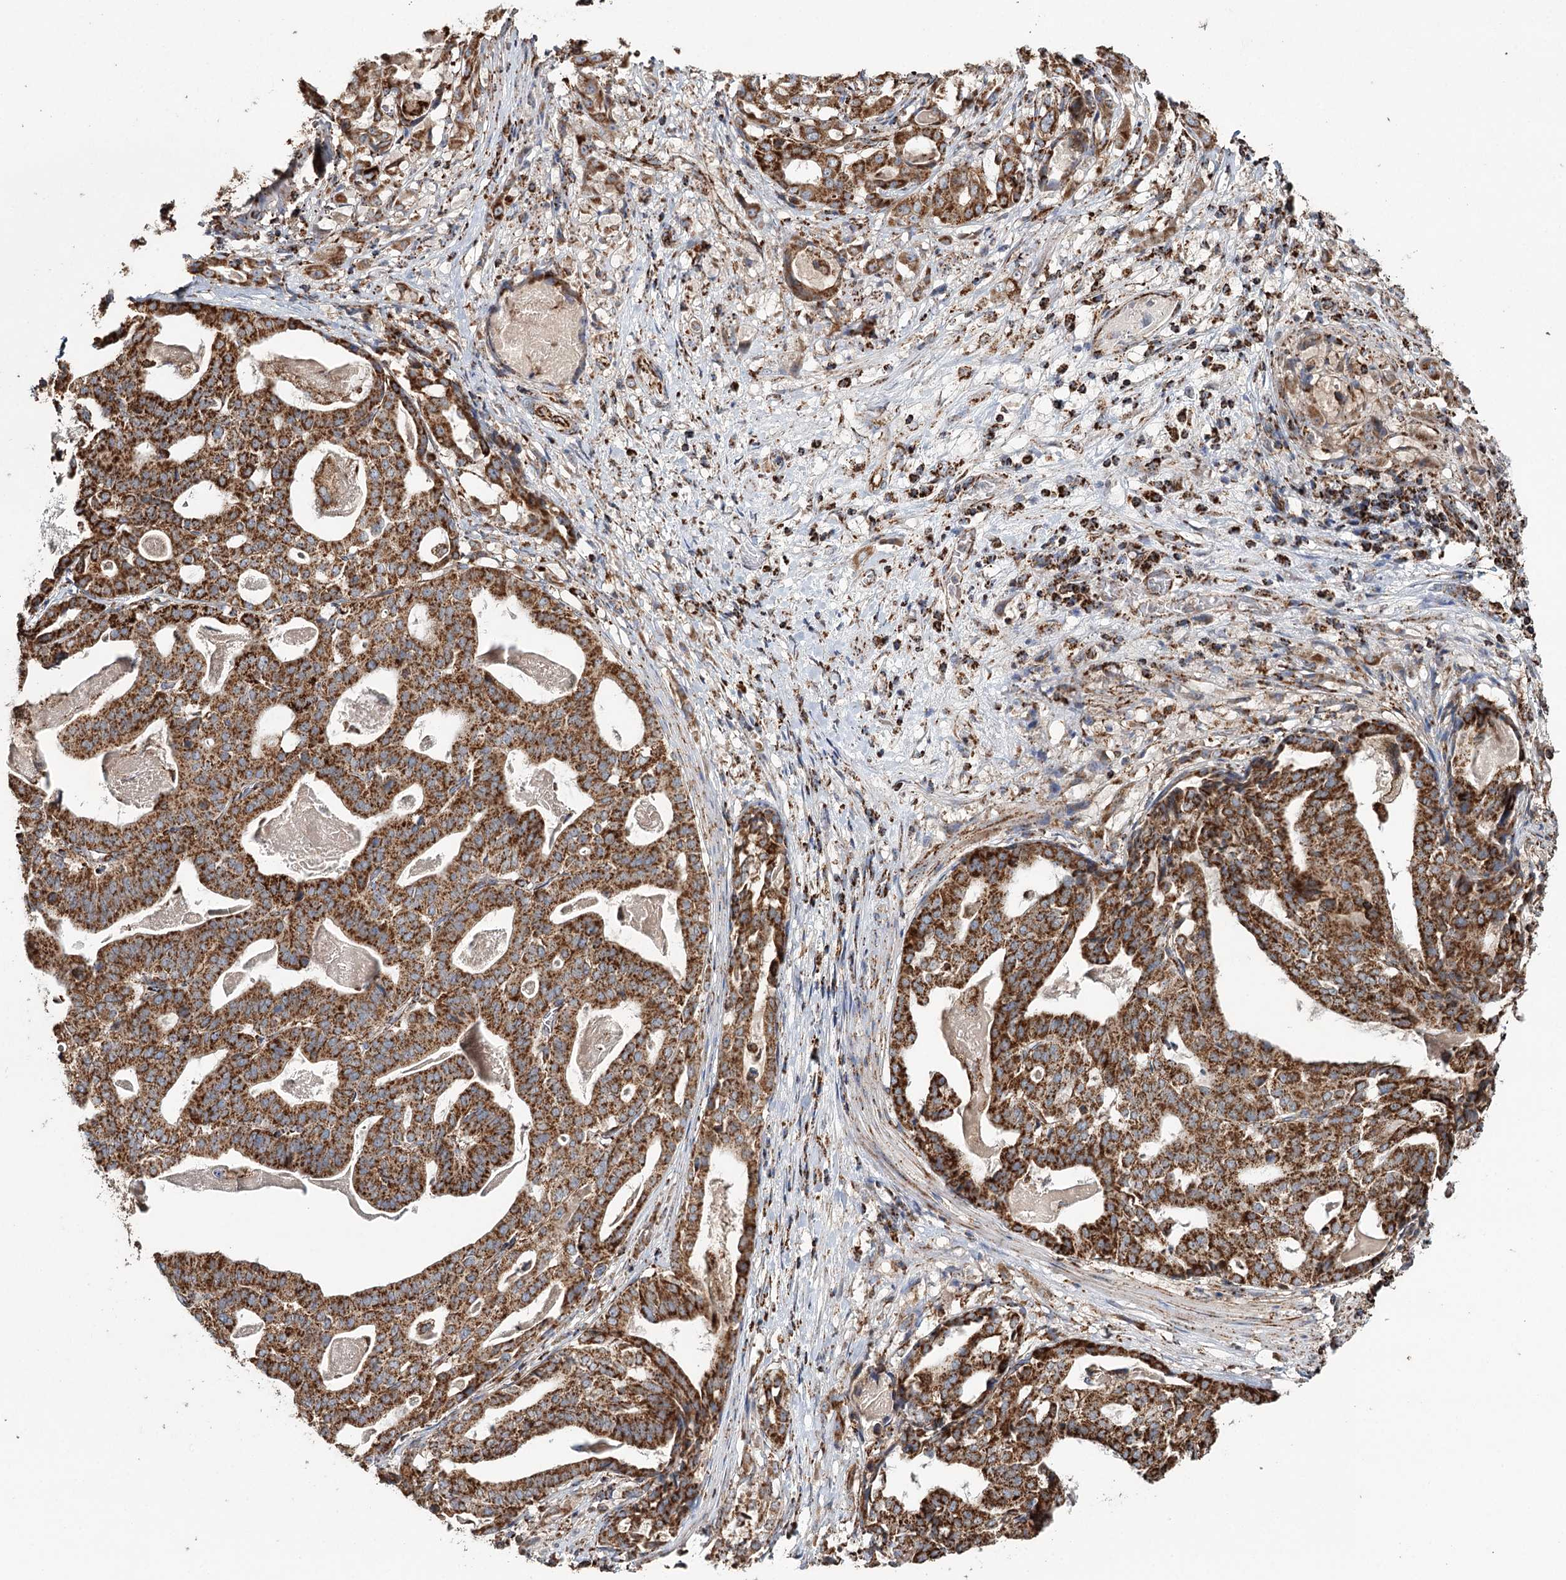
{"staining": {"intensity": "strong", "quantity": ">75%", "location": "cytoplasmic/membranous"}, "tissue": "stomach cancer", "cell_type": "Tumor cells", "image_type": "cancer", "snomed": [{"axis": "morphology", "description": "Adenocarcinoma, NOS"}, {"axis": "topography", "description": "Stomach"}], "caption": "Immunohistochemical staining of adenocarcinoma (stomach) displays high levels of strong cytoplasmic/membranous expression in approximately >75% of tumor cells.", "gene": "APH1A", "patient": {"sex": "male", "age": 48}}